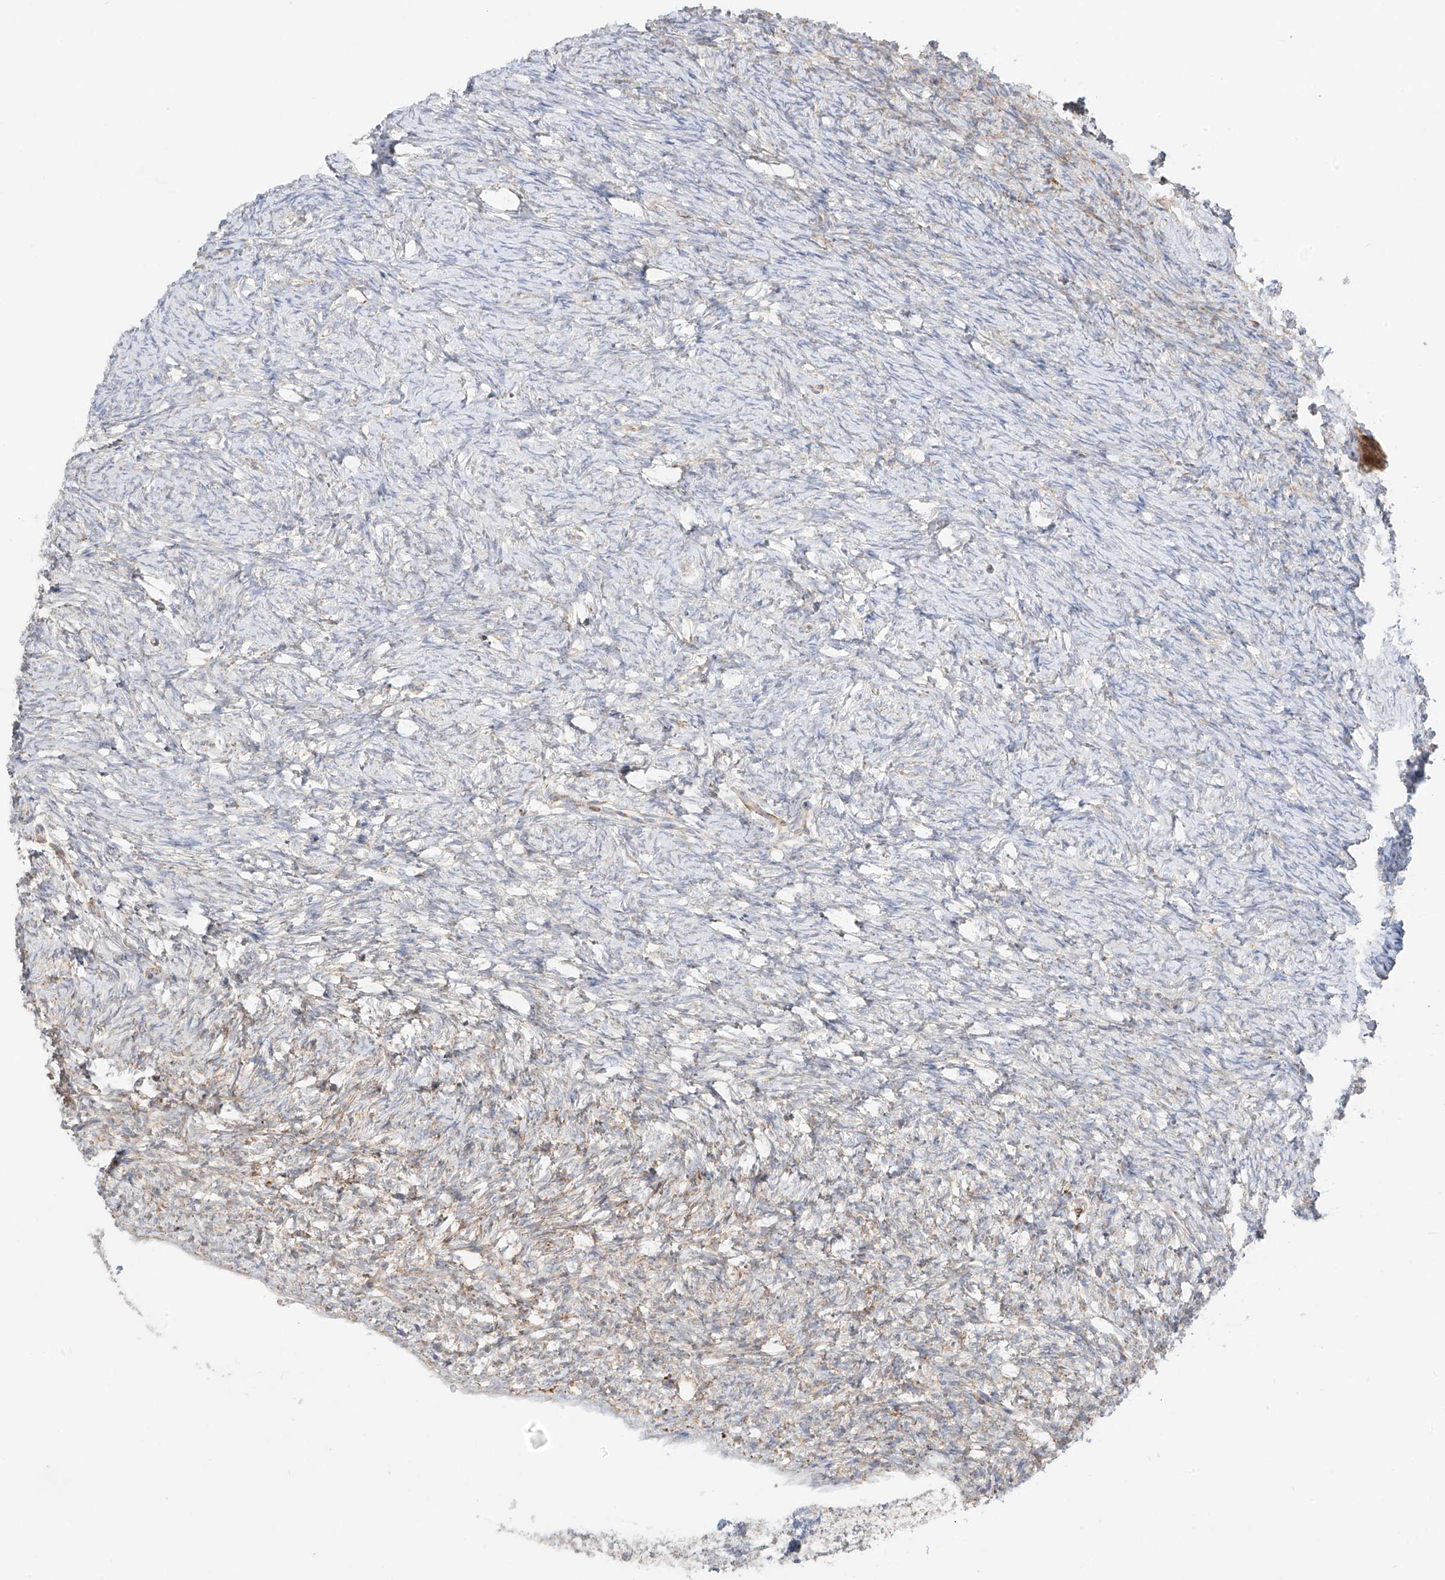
{"staining": {"intensity": "negative", "quantity": "none", "location": "none"}, "tissue": "ovary", "cell_type": "Ovarian stroma cells", "image_type": "normal", "snomed": [{"axis": "morphology", "description": "Normal tissue, NOS"}, {"axis": "morphology", "description": "Cyst, NOS"}, {"axis": "topography", "description": "Ovary"}], "caption": "Immunohistochemistry histopathology image of benign human ovary stained for a protein (brown), which displays no expression in ovarian stroma cells.", "gene": "COLGALT2", "patient": {"sex": "female", "age": 33}}